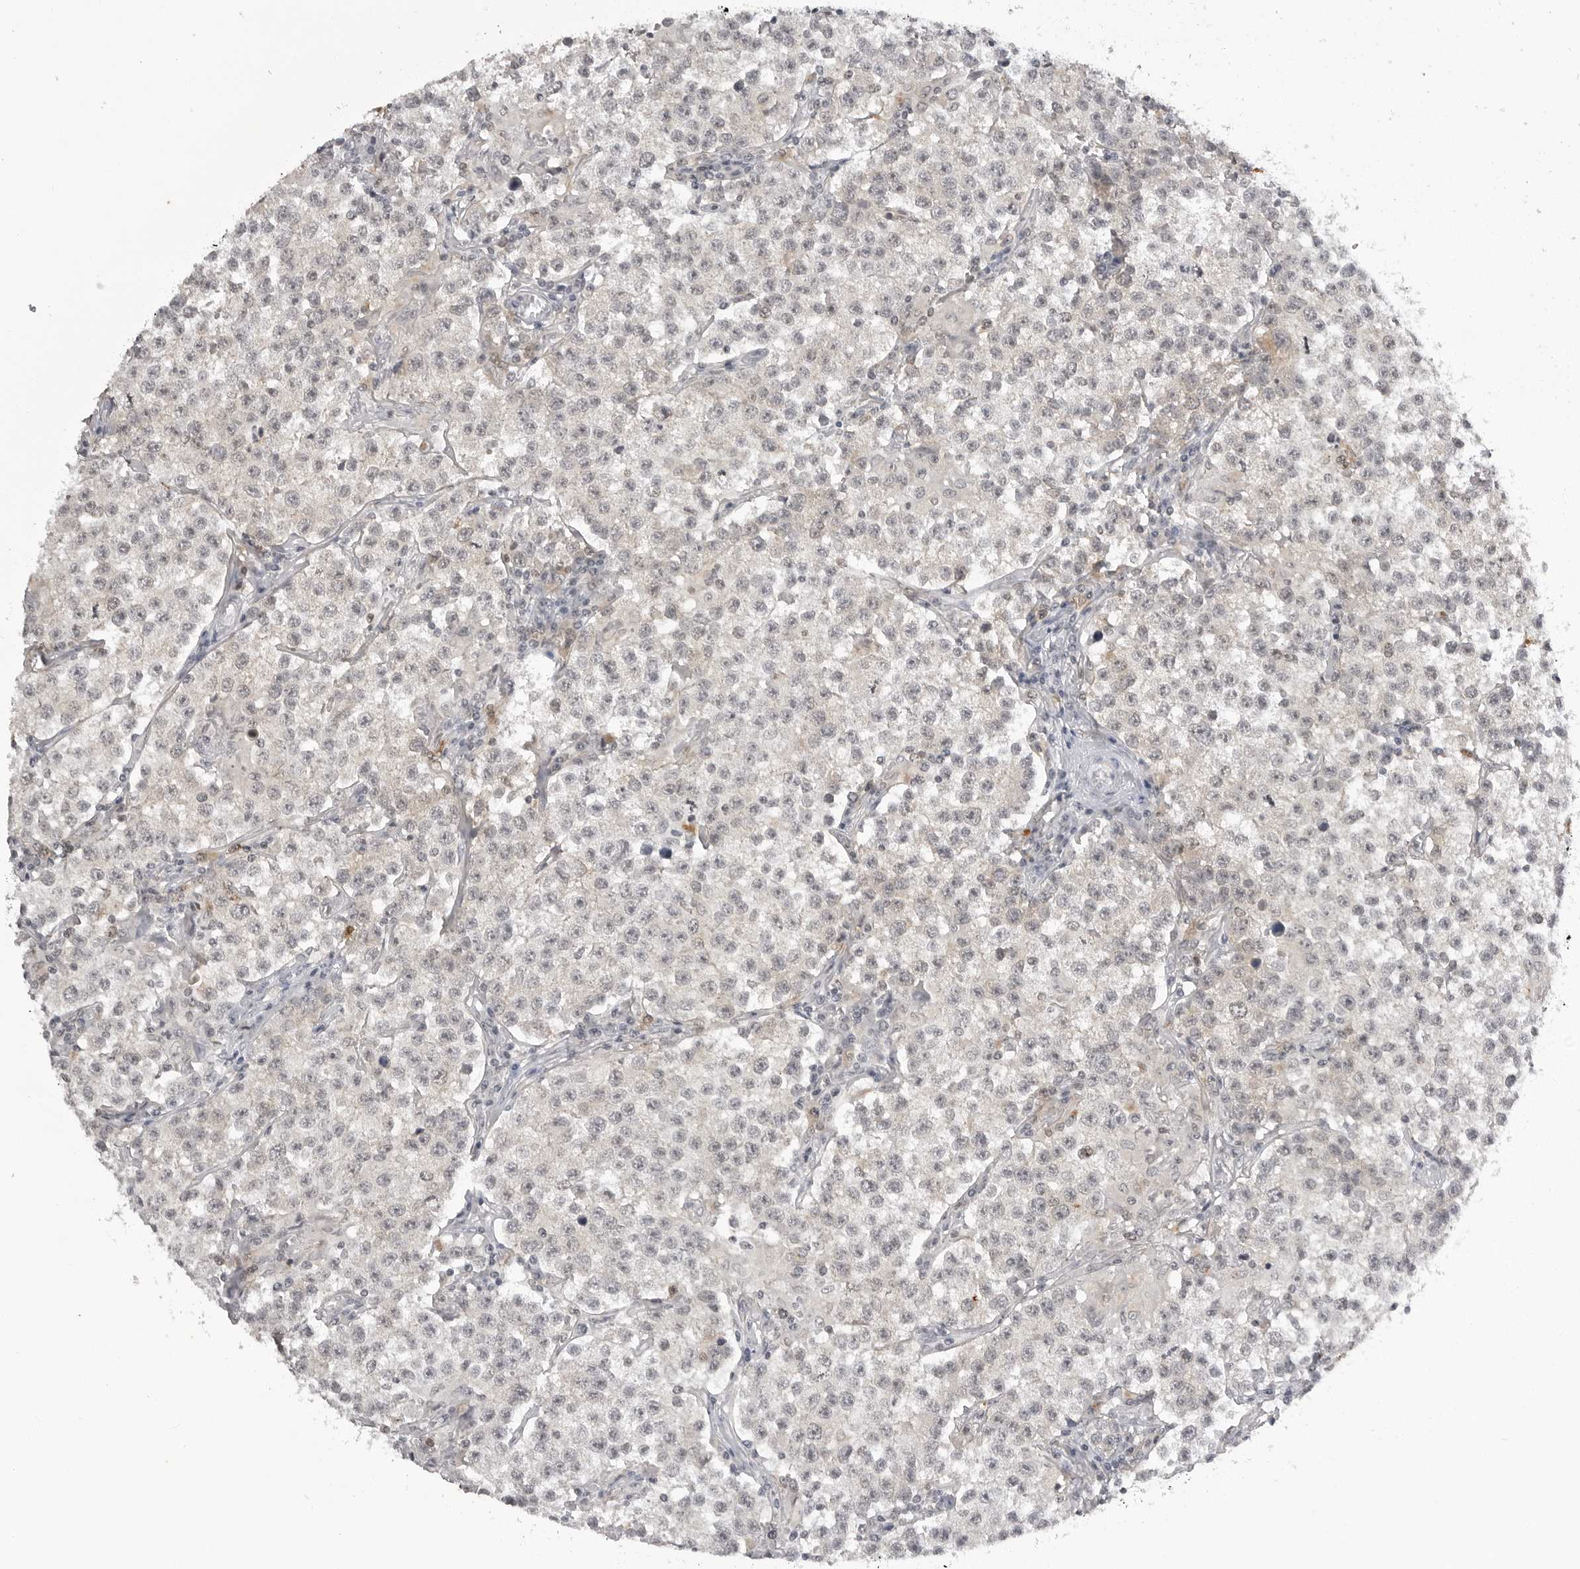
{"staining": {"intensity": "weak", "quantity": "25%-75%", "location": "cytoplasmic/membranous"}, "tissue": "testis cancer", "cell_type": "Tumor cells", "image_type": "cancer", "snomed": [{"axis": "morphology", "description": "Seminoma, NOS"}, {"axis": "morphology", "description": "Carcinoma, Embryonal, NOS"}, {"axis": "topography", "description": "Testis"}], "caption": "Immunohistochemical staining of testis seminoma displays low levels of weak cytoplasmic/membranous protein positivity in about 25%-75% of tumor cells.", "gene": "RRM1", "patient": {"sex": "male", "age": 43}}